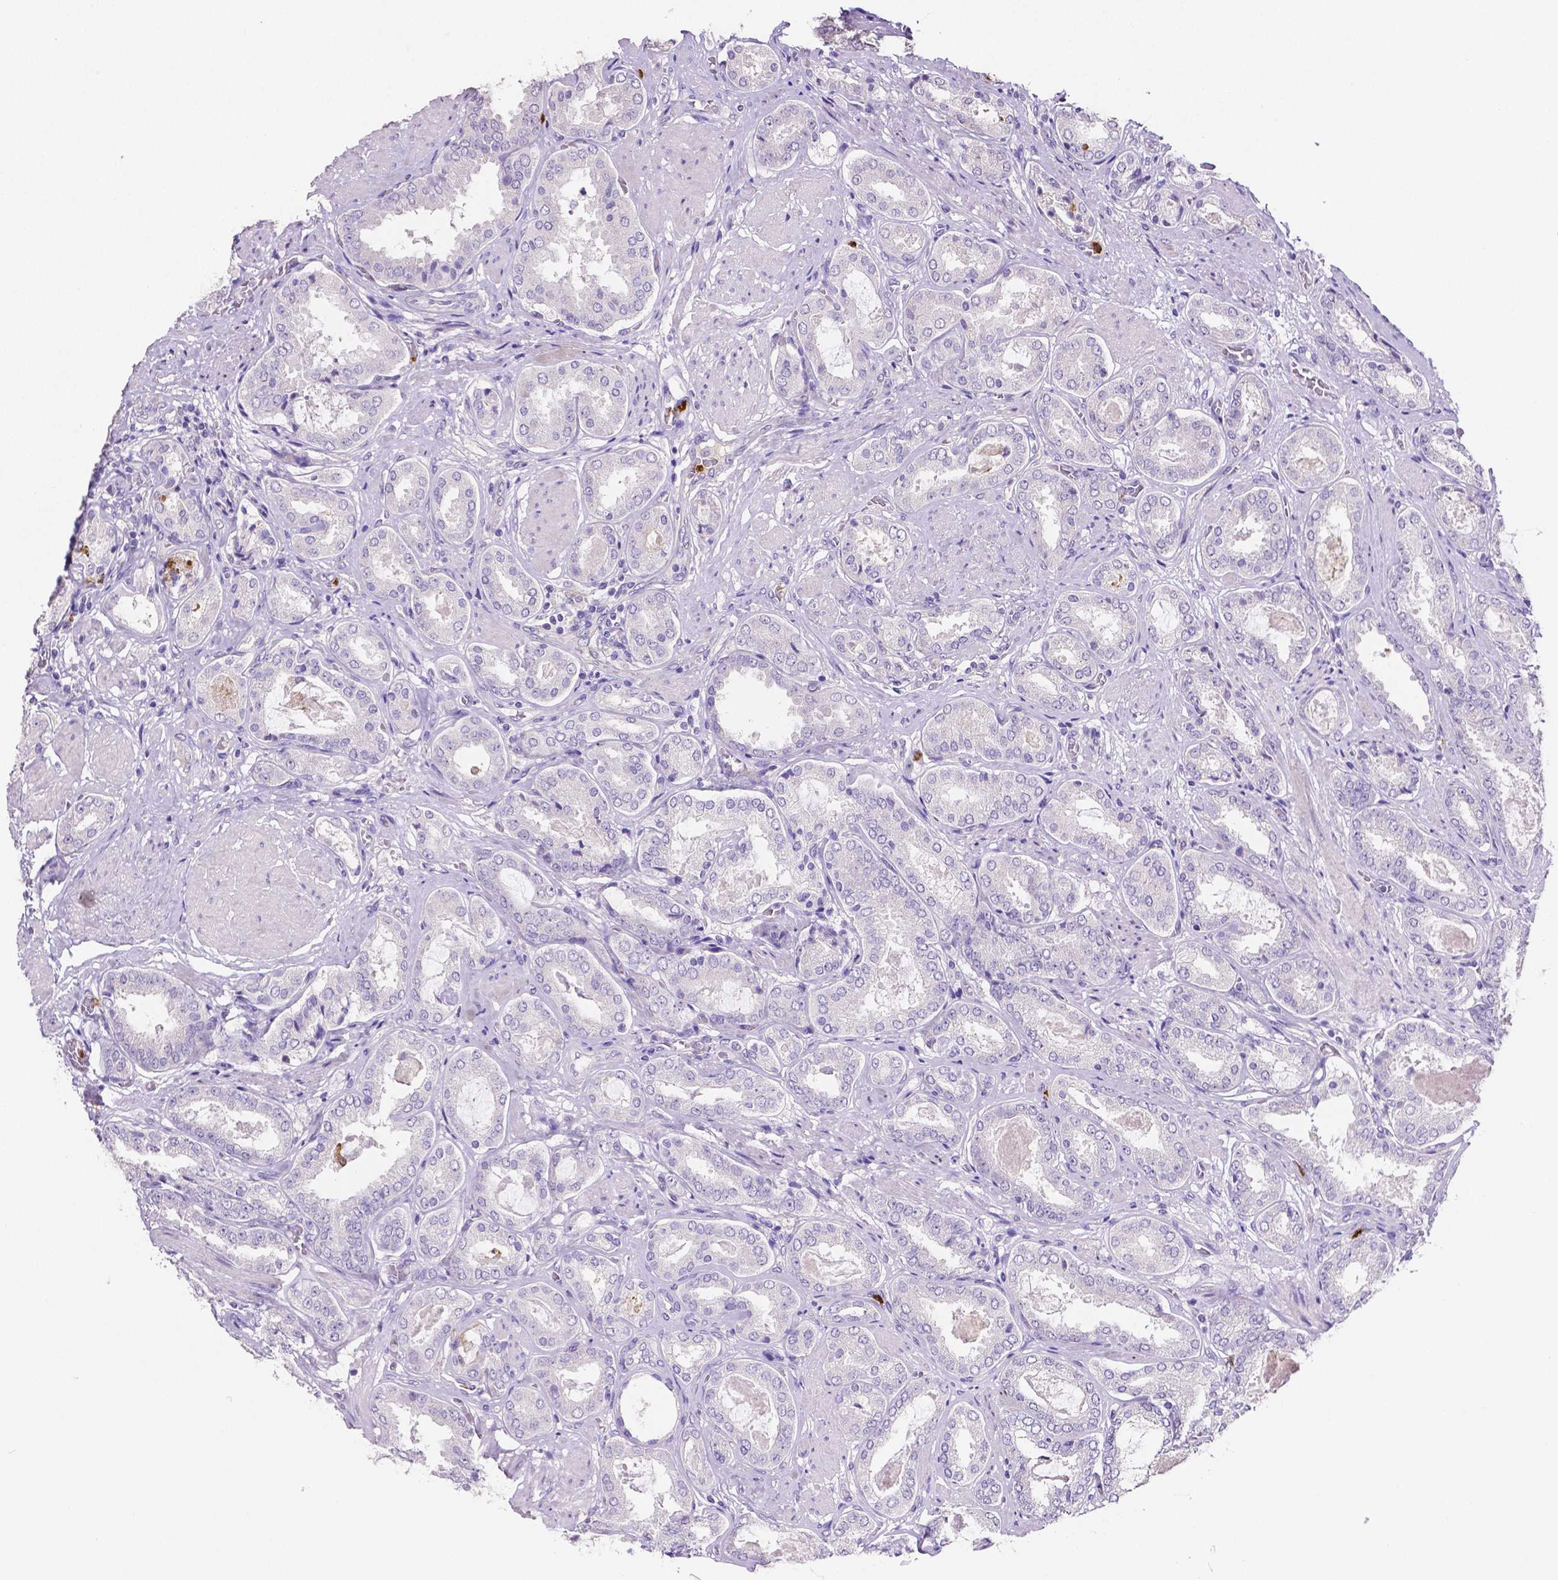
{"staining": {"intensity": "negative", "quantity": "none", "location": "none"}, "tissue": "prostate cancer", "cell_type": "Tumor cells", "image_type": "cancer", "snomed": [{"axis": "morphology", "description": "Adenocarcinoma, High grade"}, {"axis": "topography", "description": "Prostate"}], "caption": "Tumor cells are negative for protein expression in human prostate cancer. Brightfield microscopy of immunohistochemistry stained with DAB (3,3'-diaminobenzidine) (brown) and hematoxylin (blue), captured at high magnification.", "gene": "MMP9", "patient": {"sex": "male", "age": 63}}